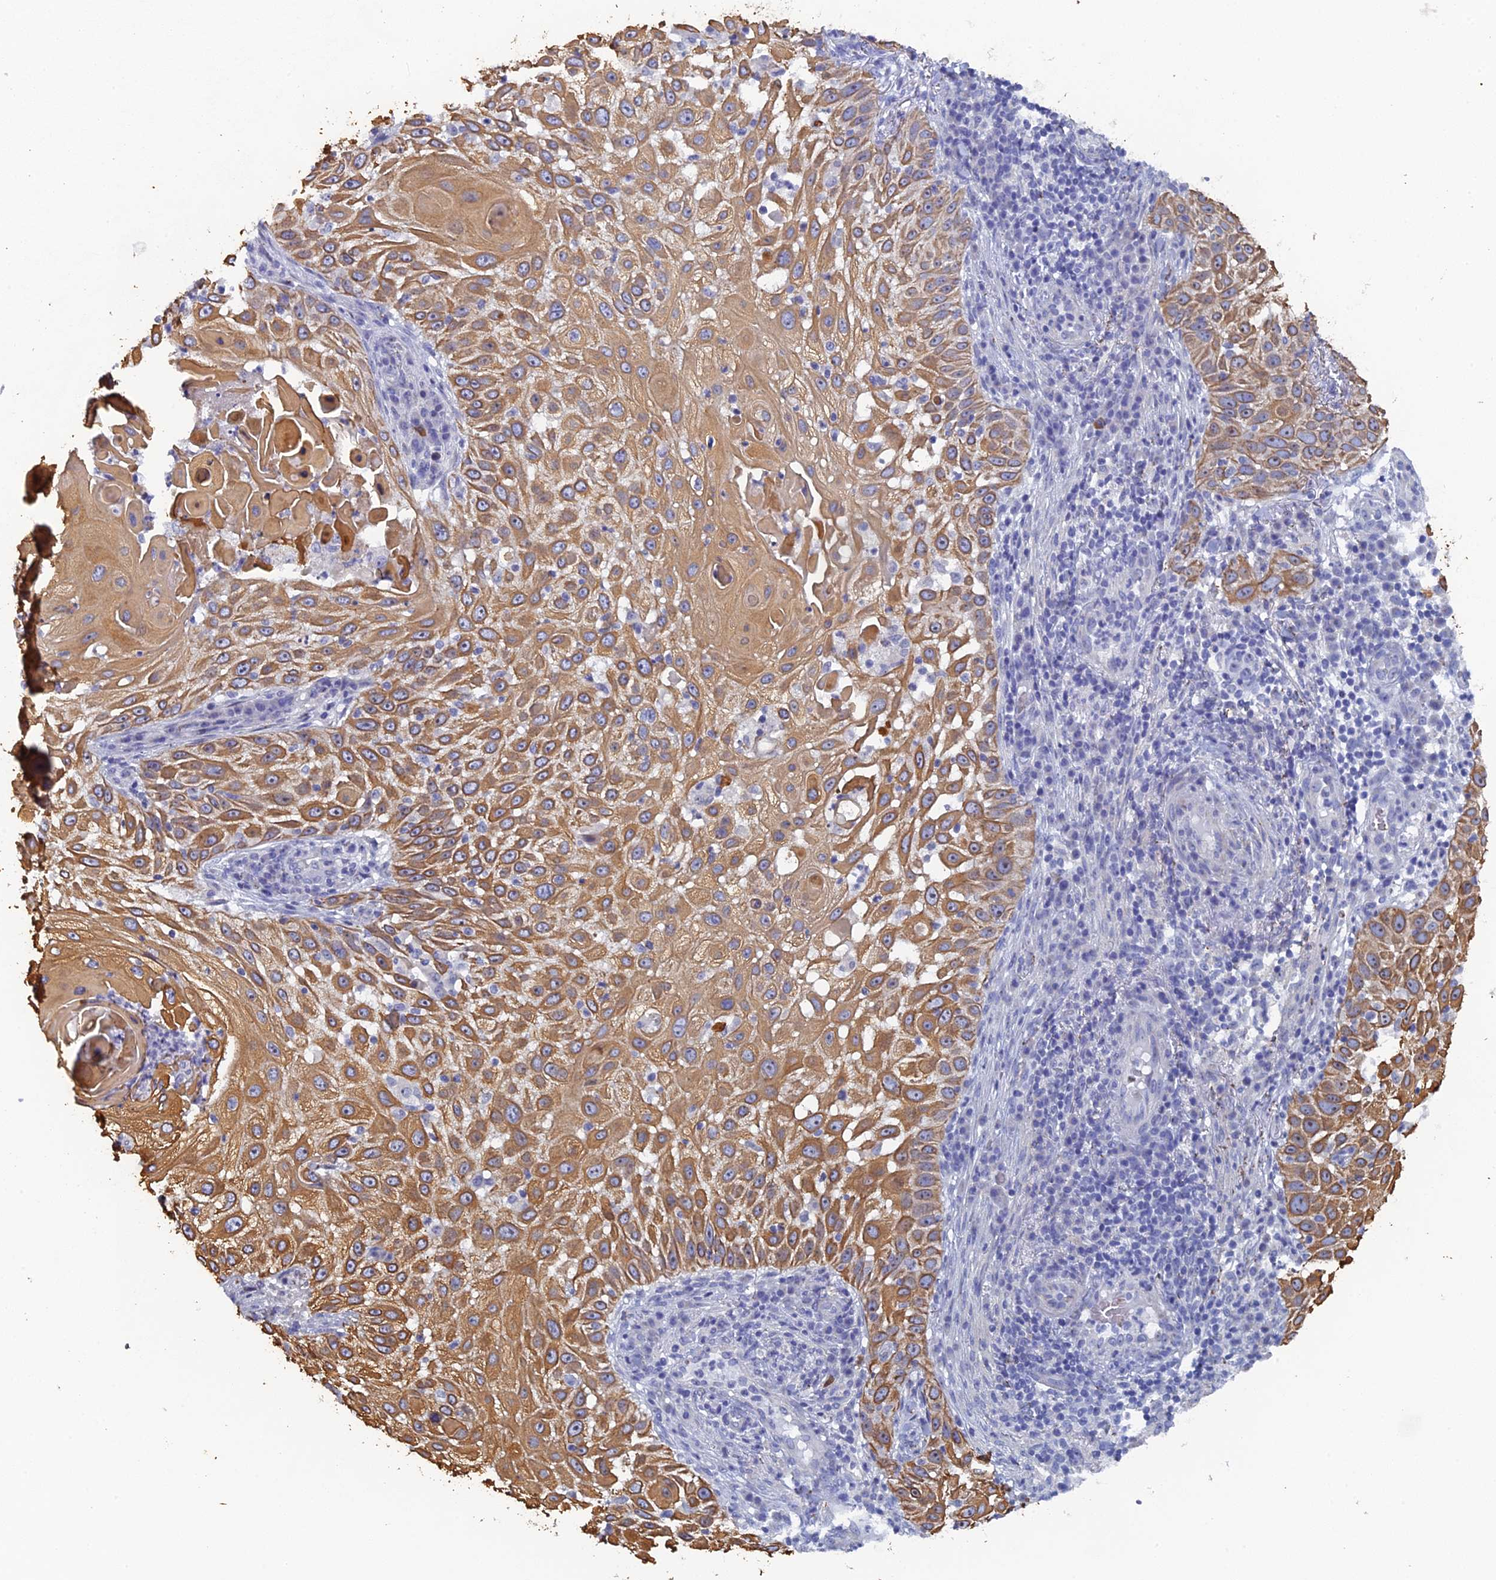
{"staining": {"intensity": "moderate", "quantity": ">75%", "location": "cytoplasmic/membranous"}, "tissue": "skin cancer", "cell_type": "Tumor cells", "image_type": "cancer", "snomed": [{"axis": "morphology", "description": "Squamous cell carcinoma, NOS"}, {"axis": "topography", "description": "Skin"}], "caption": "Immunohistochemistry (IHC) (DAB) staining of human skin cancer (squamous cell carcinoma) shows moderate cytoplasmic/membranous protein expression in approximately >75% of tumor cells.", "gene": "SRFBP1", "patient": {"sex": "female", "age": 44}}